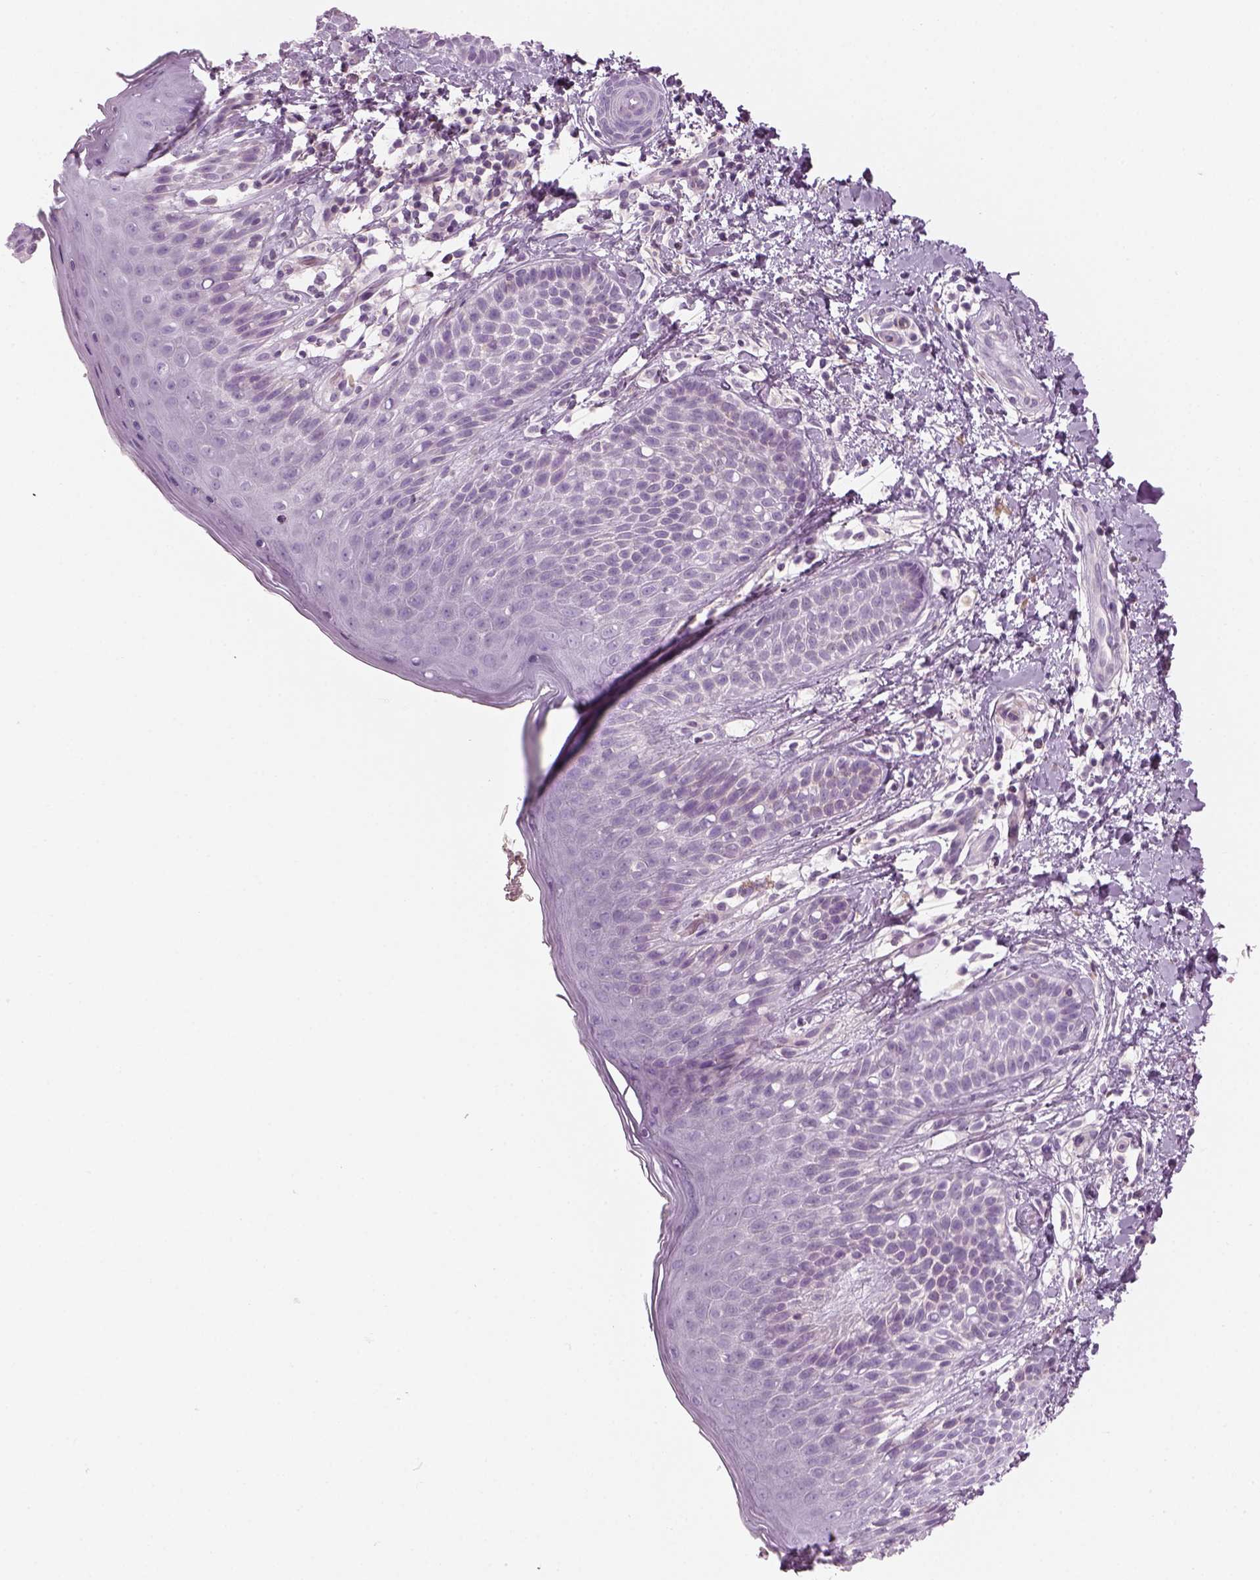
{"staining": {"intensity": "negative", "quantity": "none", "location": "none"}, "tissue": "skin", "cell_type": "Epidermal cells", "image_type": "normal", "snomed": [{"axis": "morphology", "description": "Normal tissue, NOS"}, {"axis": "topography", "description": "Anal"}], "caption": "Histopathology image shows no significant protein expression in epidermal cells of benign skin.", "gene": "SLC1A7", "patient": {"sex": "male", "age": 36}}